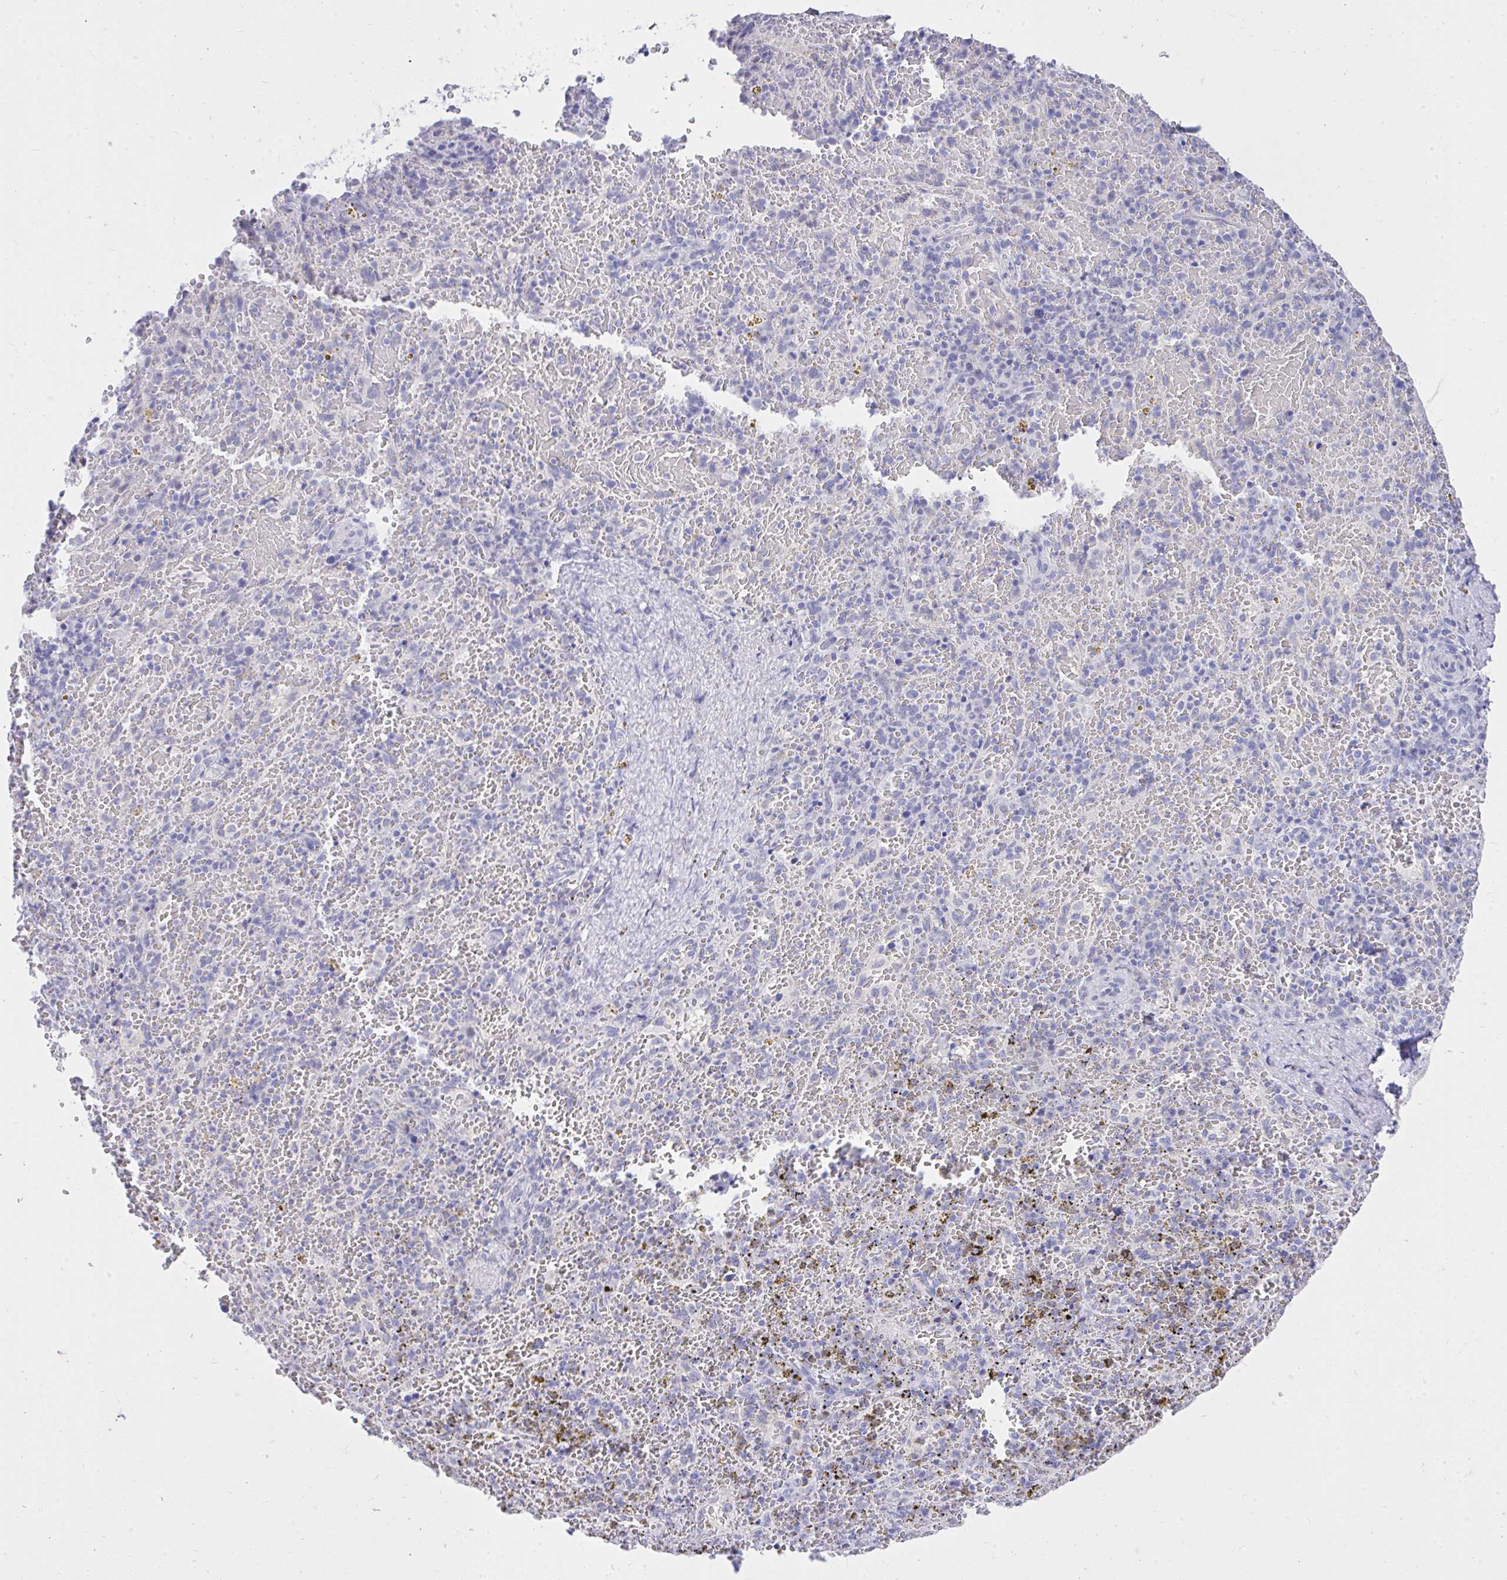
{"staining": {"intensity": "negative", "quantity": "none", "location": "none"}, "tissue": "spleen", "cell_type": "Cells in red pulp", "image_type": "normal", "snomed": [{"axis": "morphology", "description": "Normal tissue, NOS"}, {"axis": "topography", "description": "Spleen"}], "caption": "DAB immunohistochemical staining of normal spleen exhibits no significant positivity in cells in red pulp. (DAB immunohistochemistry visualized using brightfield microscopy, high magnification).", "gene": "MS4A12", "patient": {"sex": "female", "age": 50}}